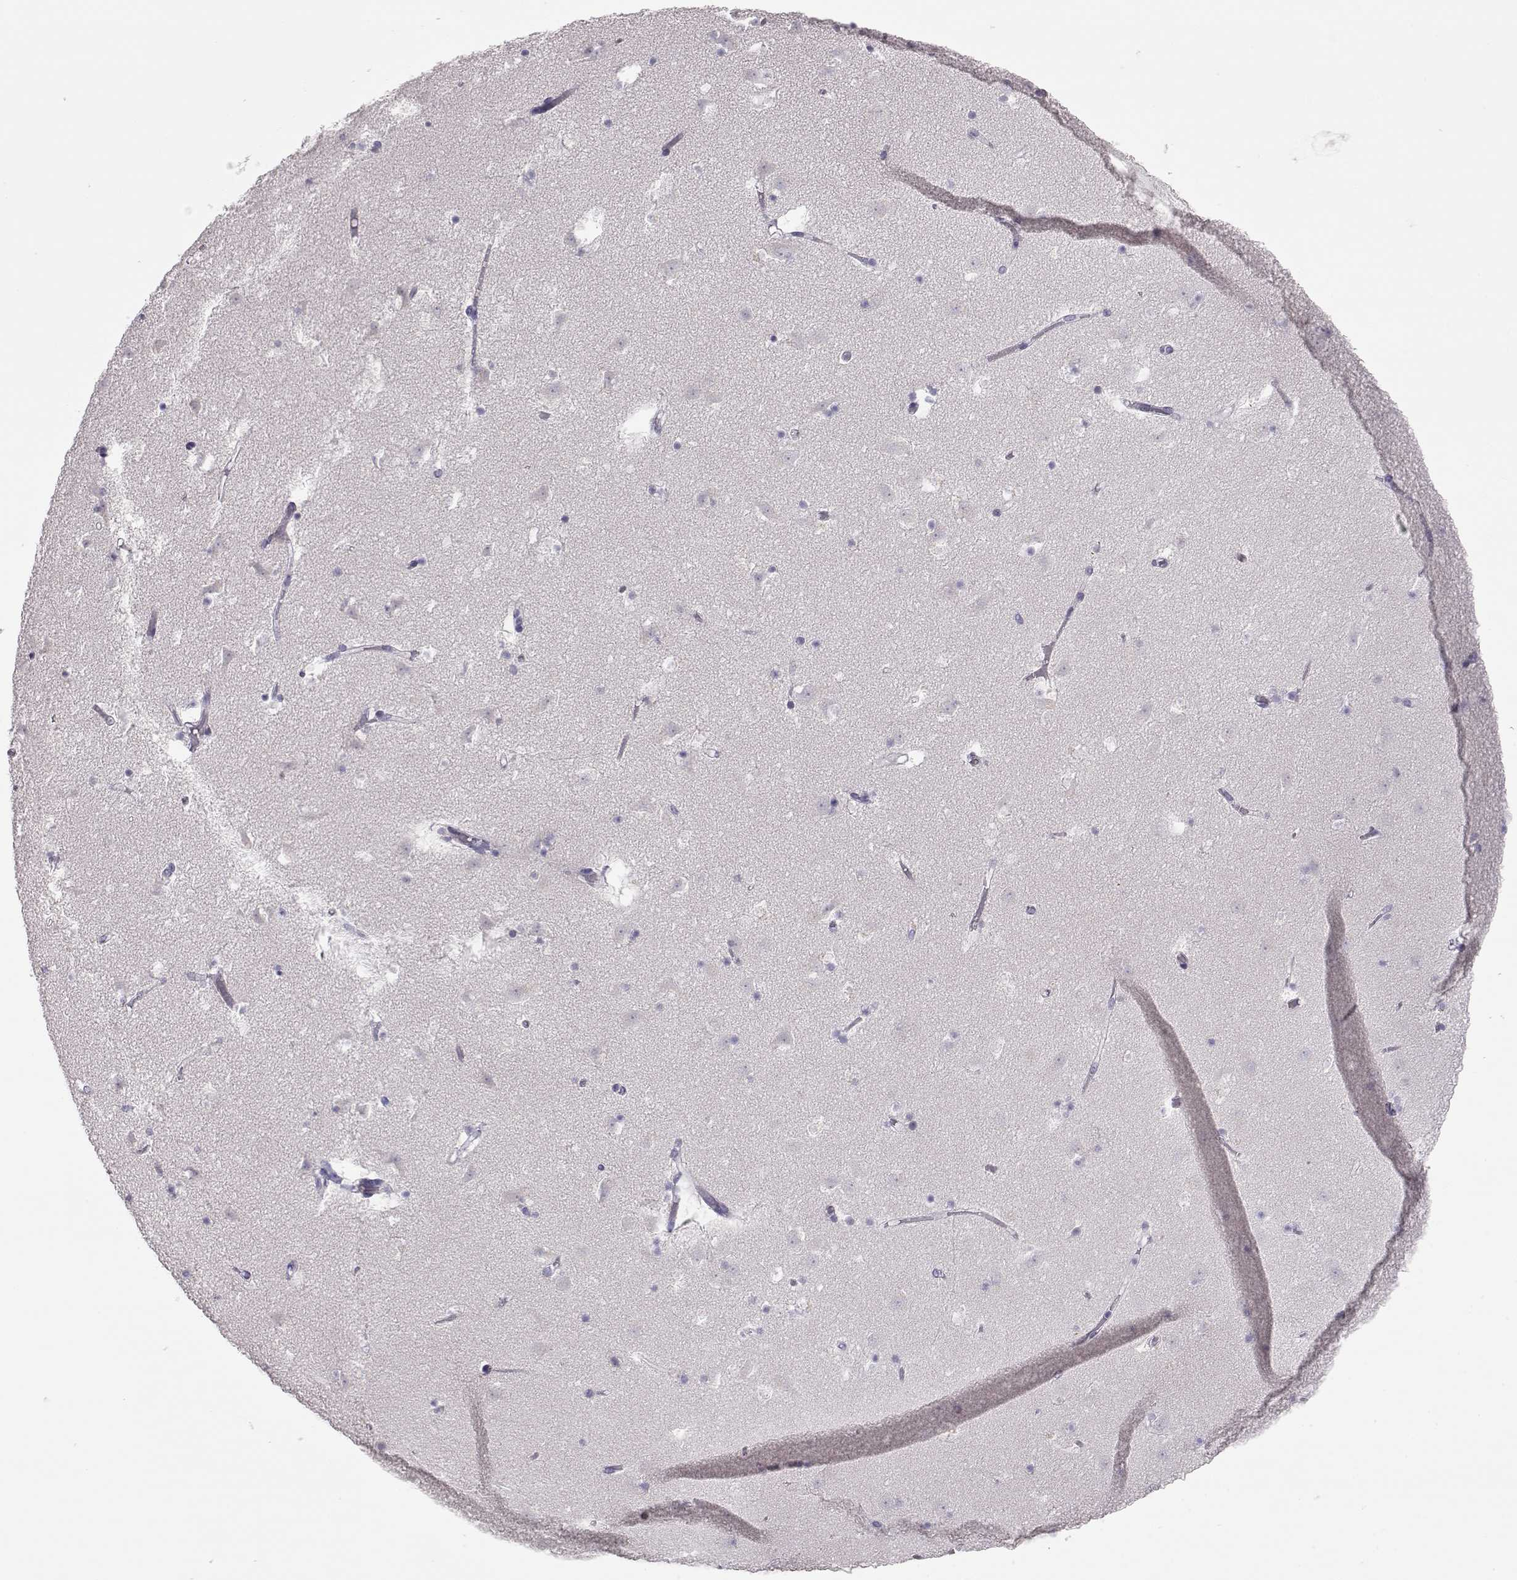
{"staining": {"intensity": "negative", "quantity": "none", "location": "none"}, "tissue": "caudate", "cell_type": "Glial cells", "image_type": "normal", "snomed": [{"axis": "morphology", "description": "Normal tissue, NOS"}, {"axis": "topography", "description": "Lateral ventricle wall"}], "caption": "An image of human caudate is negative for staining in glial cells. (Stains: DAB (3,3'-diaminobenzidine) IHC with hematoxylin counter stain, Microscopy: brightfield microscopy at high magnification).", "gene": "LAMB3", "patient": {"sex": "female", "age": 42}}